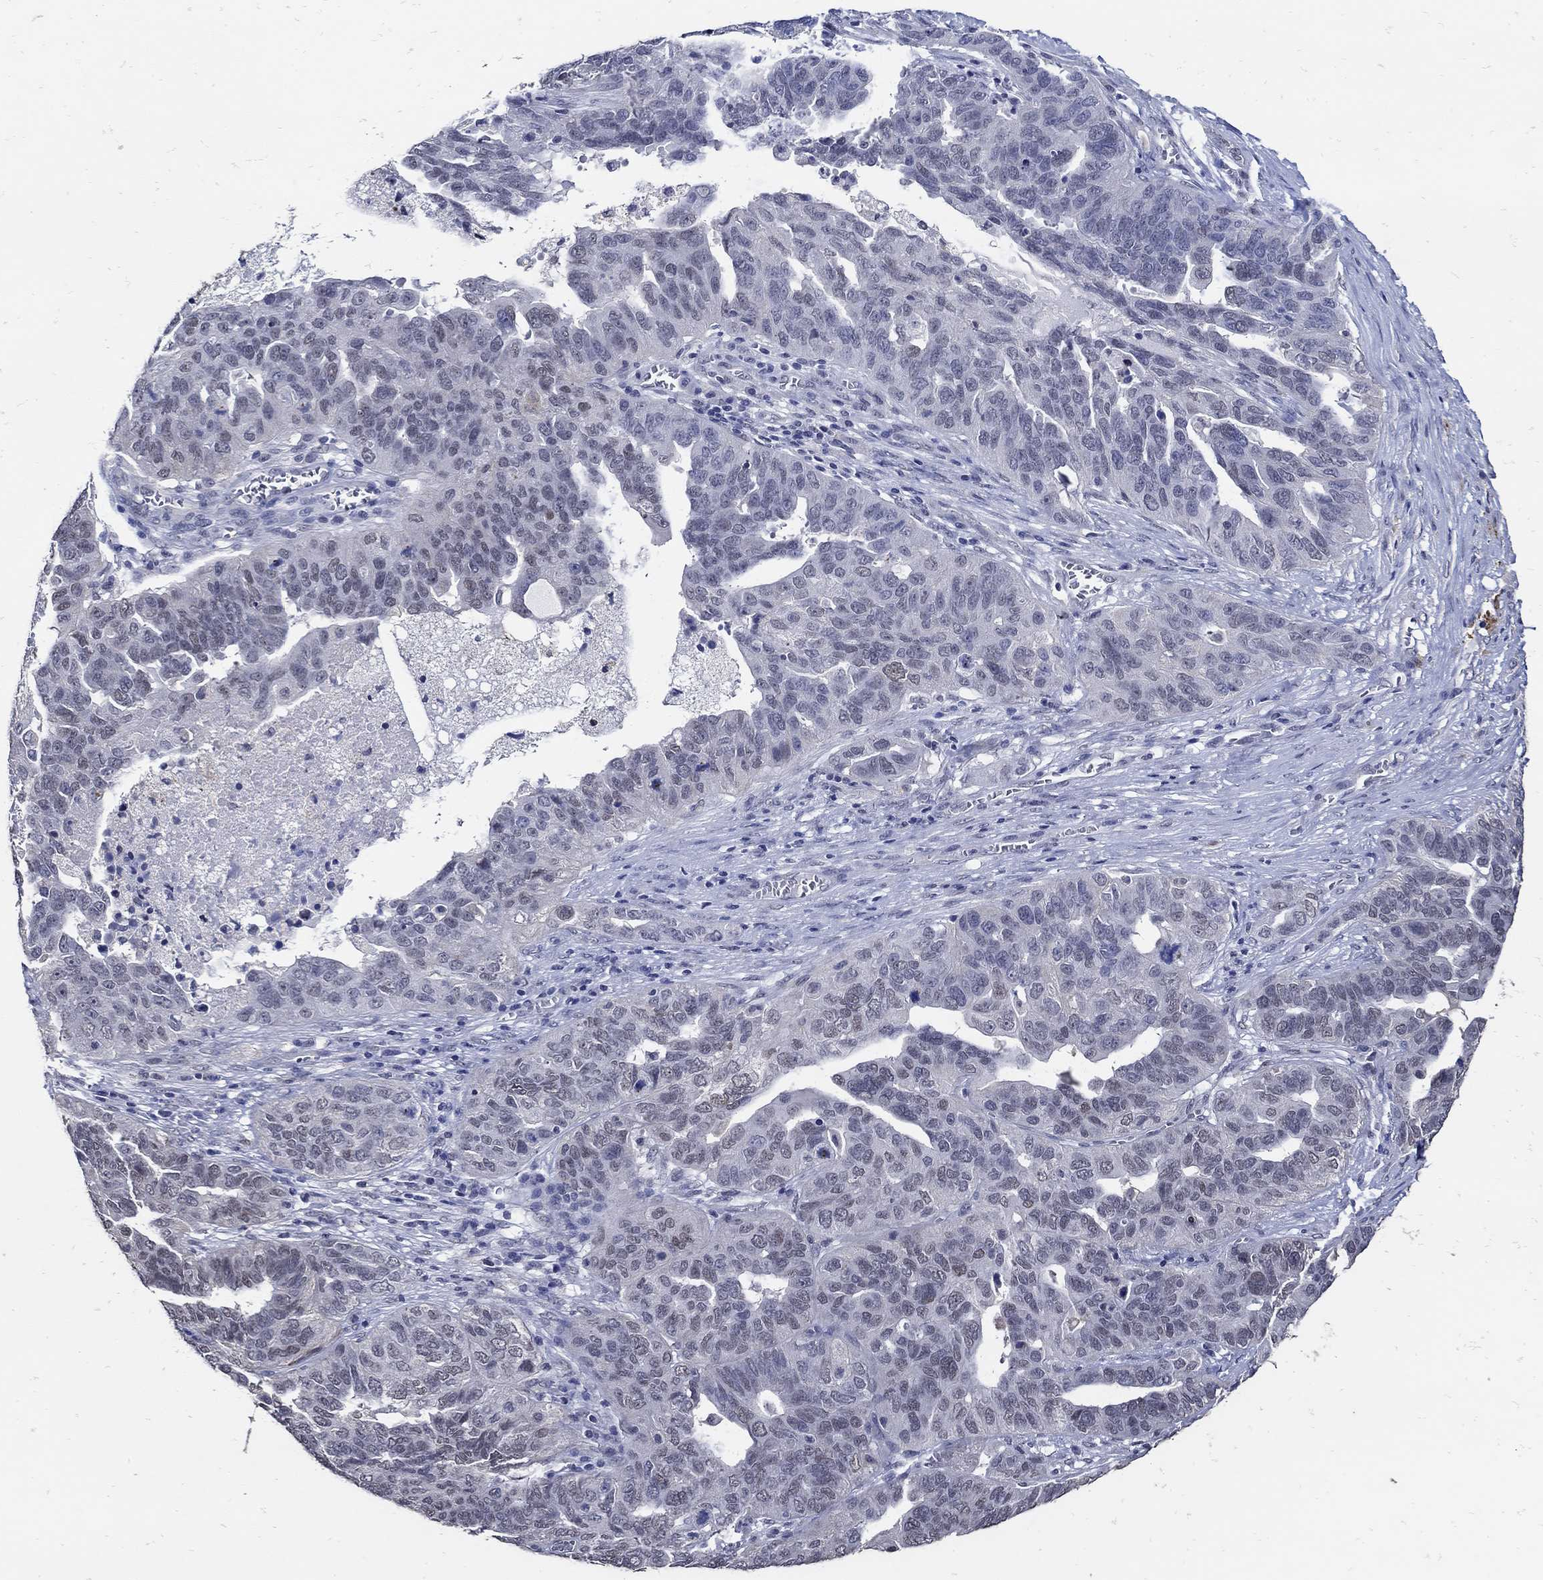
{"staining": {"intensity": "negative", "quantity": "none", "location": "none"}, "tissue": "ovarian cancer", "cell_type": "Tumor cells", "image_type": "cancer", "snomed": [{"axis": "morphology", "description": "Carcinoma, endometroid"}, {"axis": "topography", "description": "Soft tissue"}, {"axis": "topography", "description": "Ovary"}], "caption": "Tumor cells are negative for brown protein staining in ovarian cancer (endometroid carcinoma).", "gene": "KCNN3", "patient": {"sex": "female", "age": 52}}